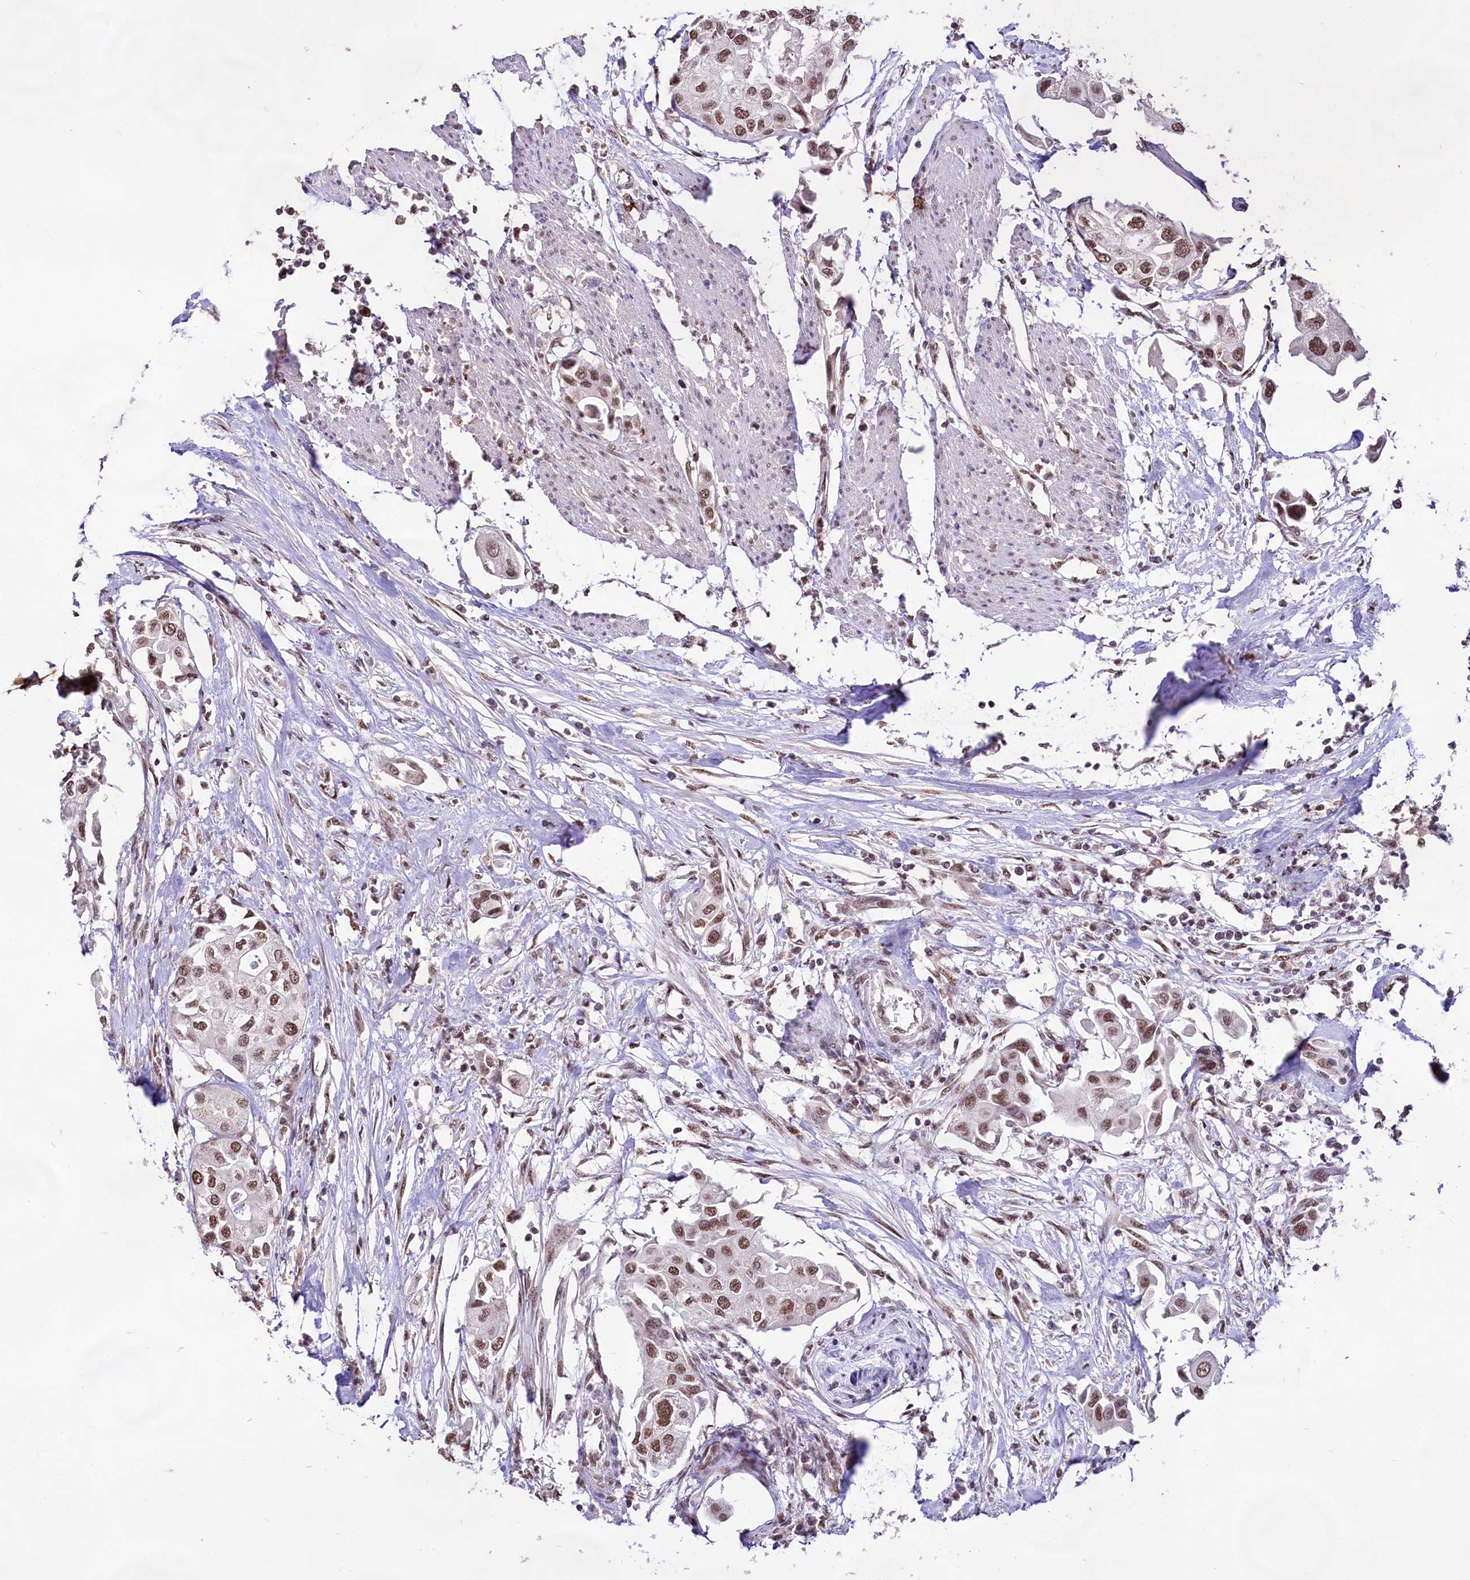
{"staining": {"intensity": "moderate", "quantity": ">75%", "location": "nuclear"}, "tissue": "urothelial cancer", "cell_type": "Tumor cells", "image_type": "cancer", "snomed": [{"axis": "morphology", "description": "Urothelial carcinoma, High grade"}, {"axis": "topography", "description": "Urinary bladder"}], "caption": "Protein staining of urothelial cancer tissue displays moderate nuclear positivity in about >75% of tumor cells.", "gene": "HIRA", "patient": {"sex": "male", "age": 64}}